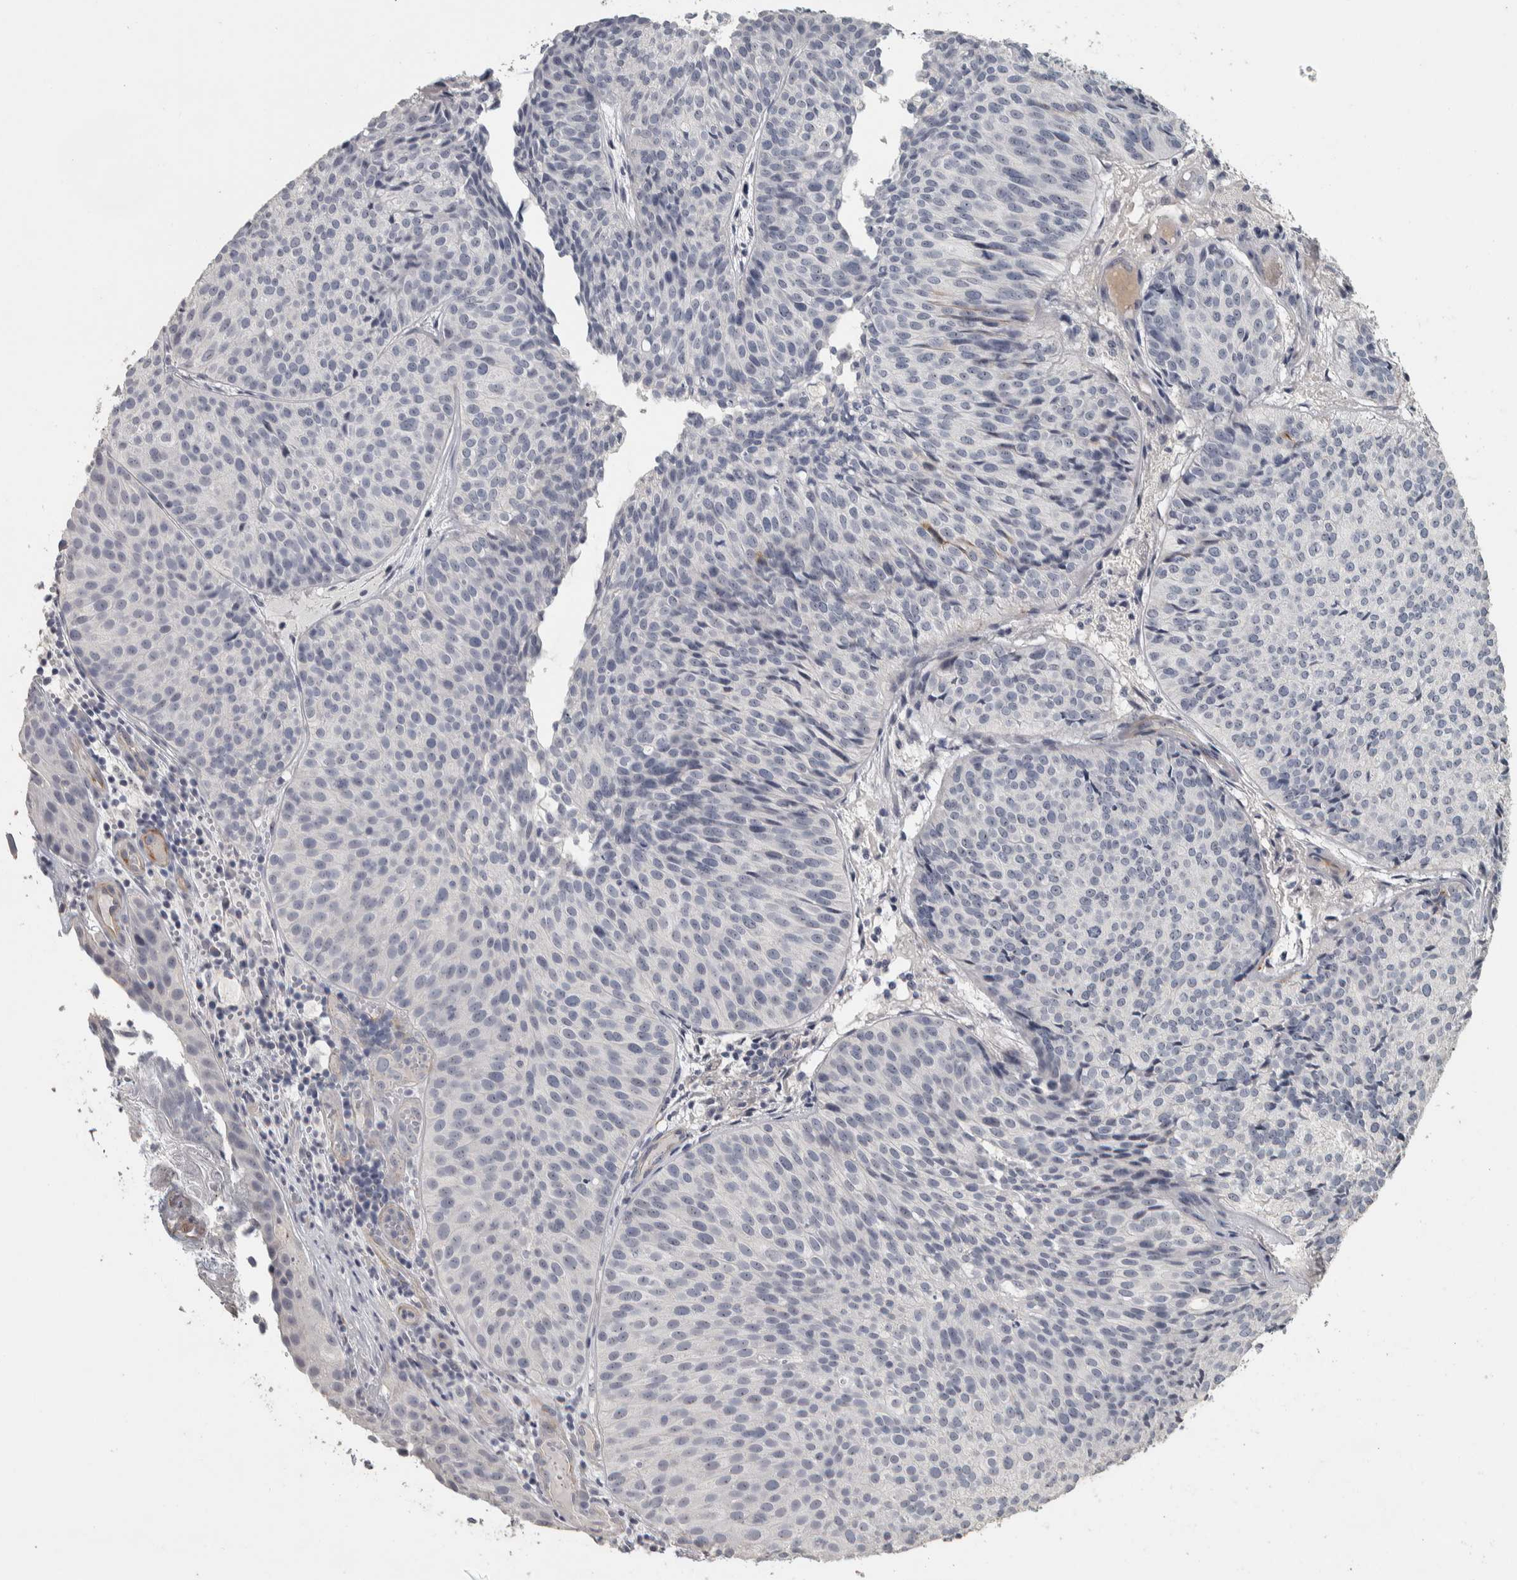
{"staining": {"intensity": "negative", "quantity": "none", "location": "none"}, "tissue": "urothelial cancer", "cell_type": "Tumor cells", "image_type": "cancer", "snomed": [{"axis": "morphology", "description": "Urothelial carcinoma, Low grade"}, {"axis": "topography", "description": "Urinary bladder"}], "caption": "The IHC image has no significant staining in tumor cells of urothelial carcinoma (low-grade) tissue. (Immunohistochemistry (ihc), brightfield microscopy, high magnification).", "gene": "DCAF10", "patient": {"sex": "male", "age": 86}}